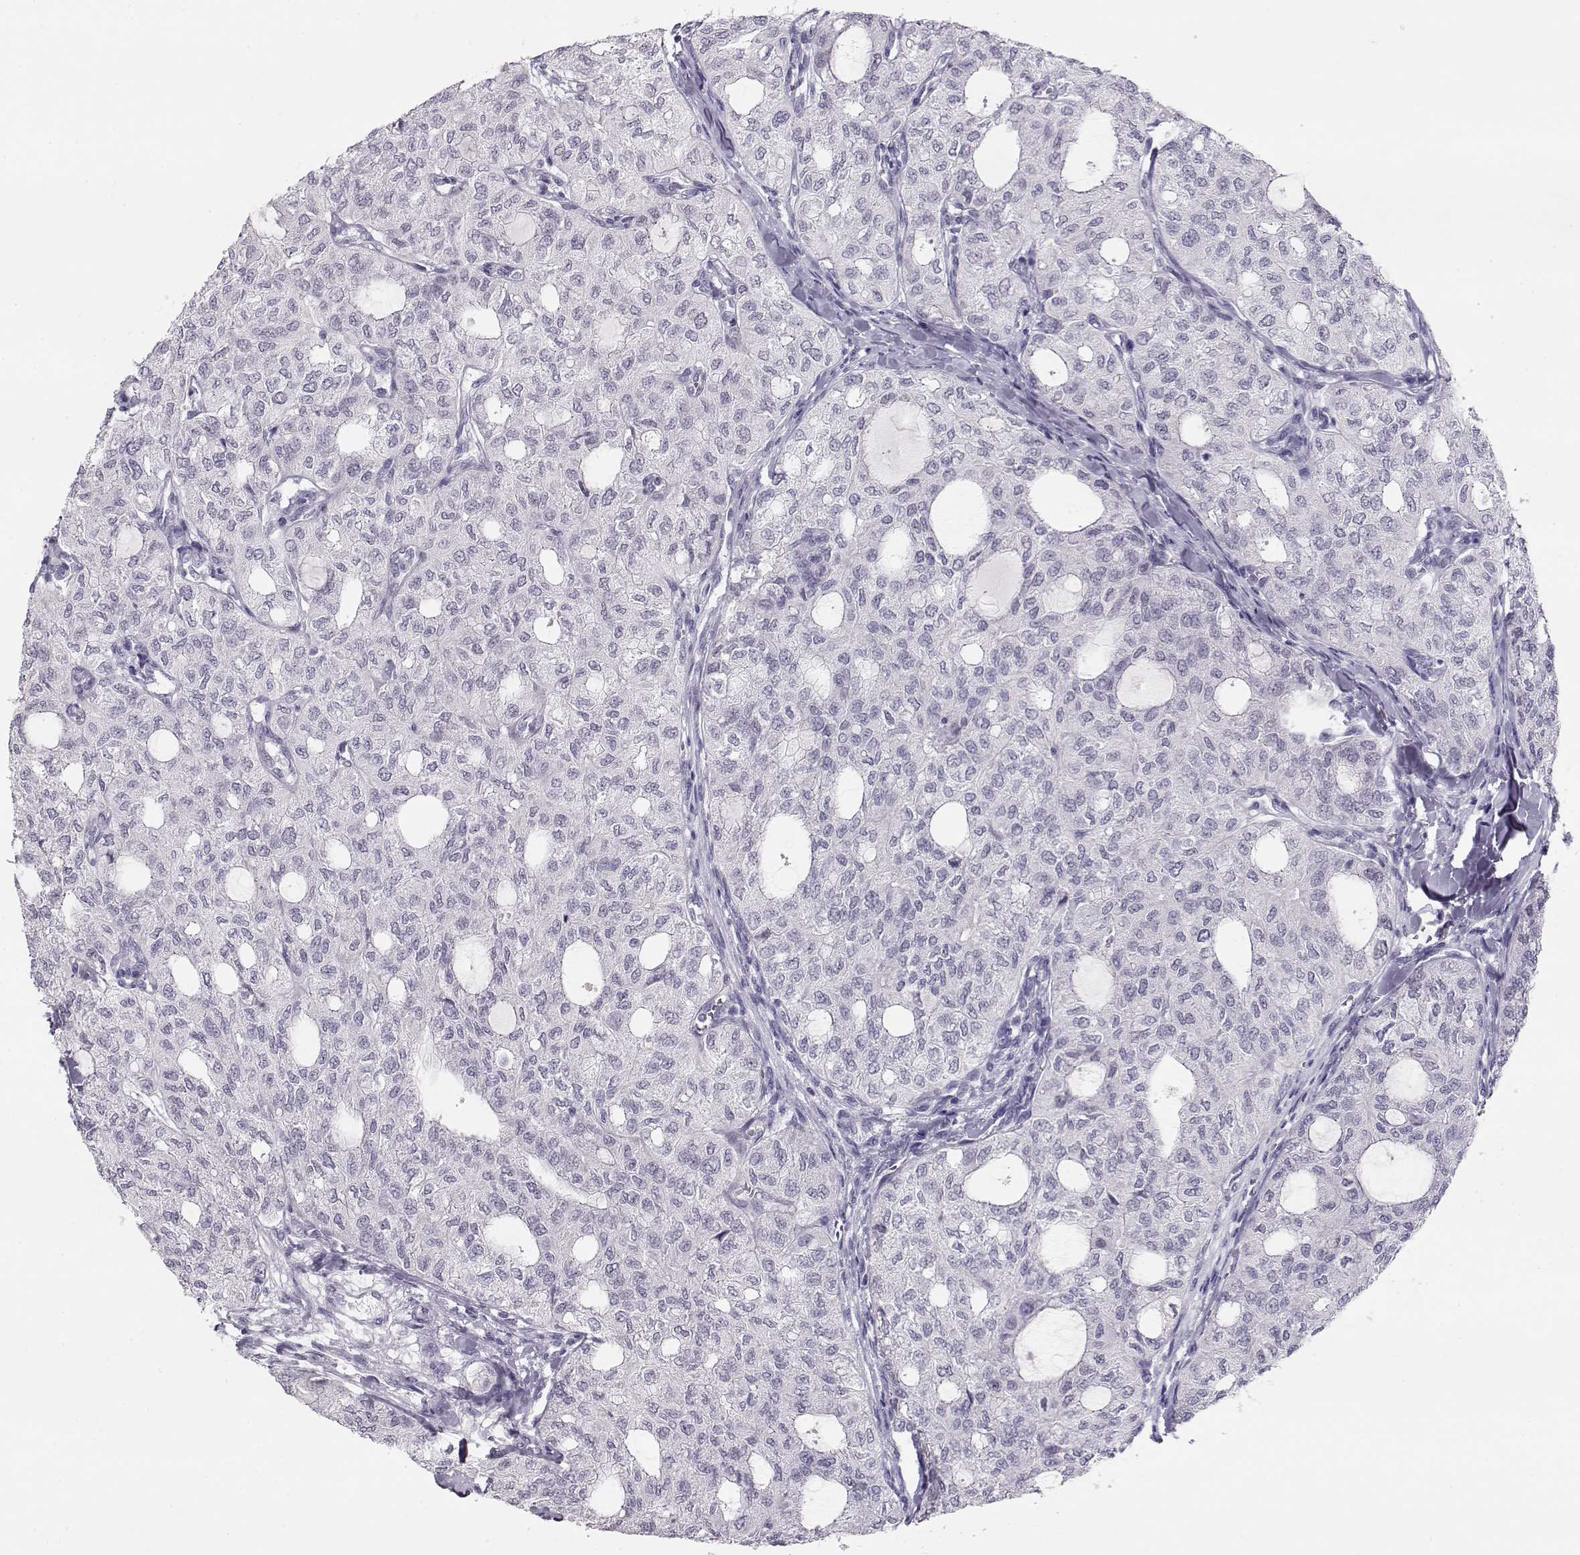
{"staining": {"intensity": "negative", "quantity": "none", "location": "none"}, "tissue": "thyroid cancer", "cell_type": "Tumor cells", "image_type": "cancer", "snomed": [{"axis": "morphology", "description": "Follicular adenoma carcinoma, NOS"}, {"axis": "topography", "description": "Thyroid gland"}], "caption": "Immunohistochemical staining of thyroid cancer exhibits no significant staining in tumor cells.", "gene": "IMPG1", "patient": {"sex": "male", "age": 75}}